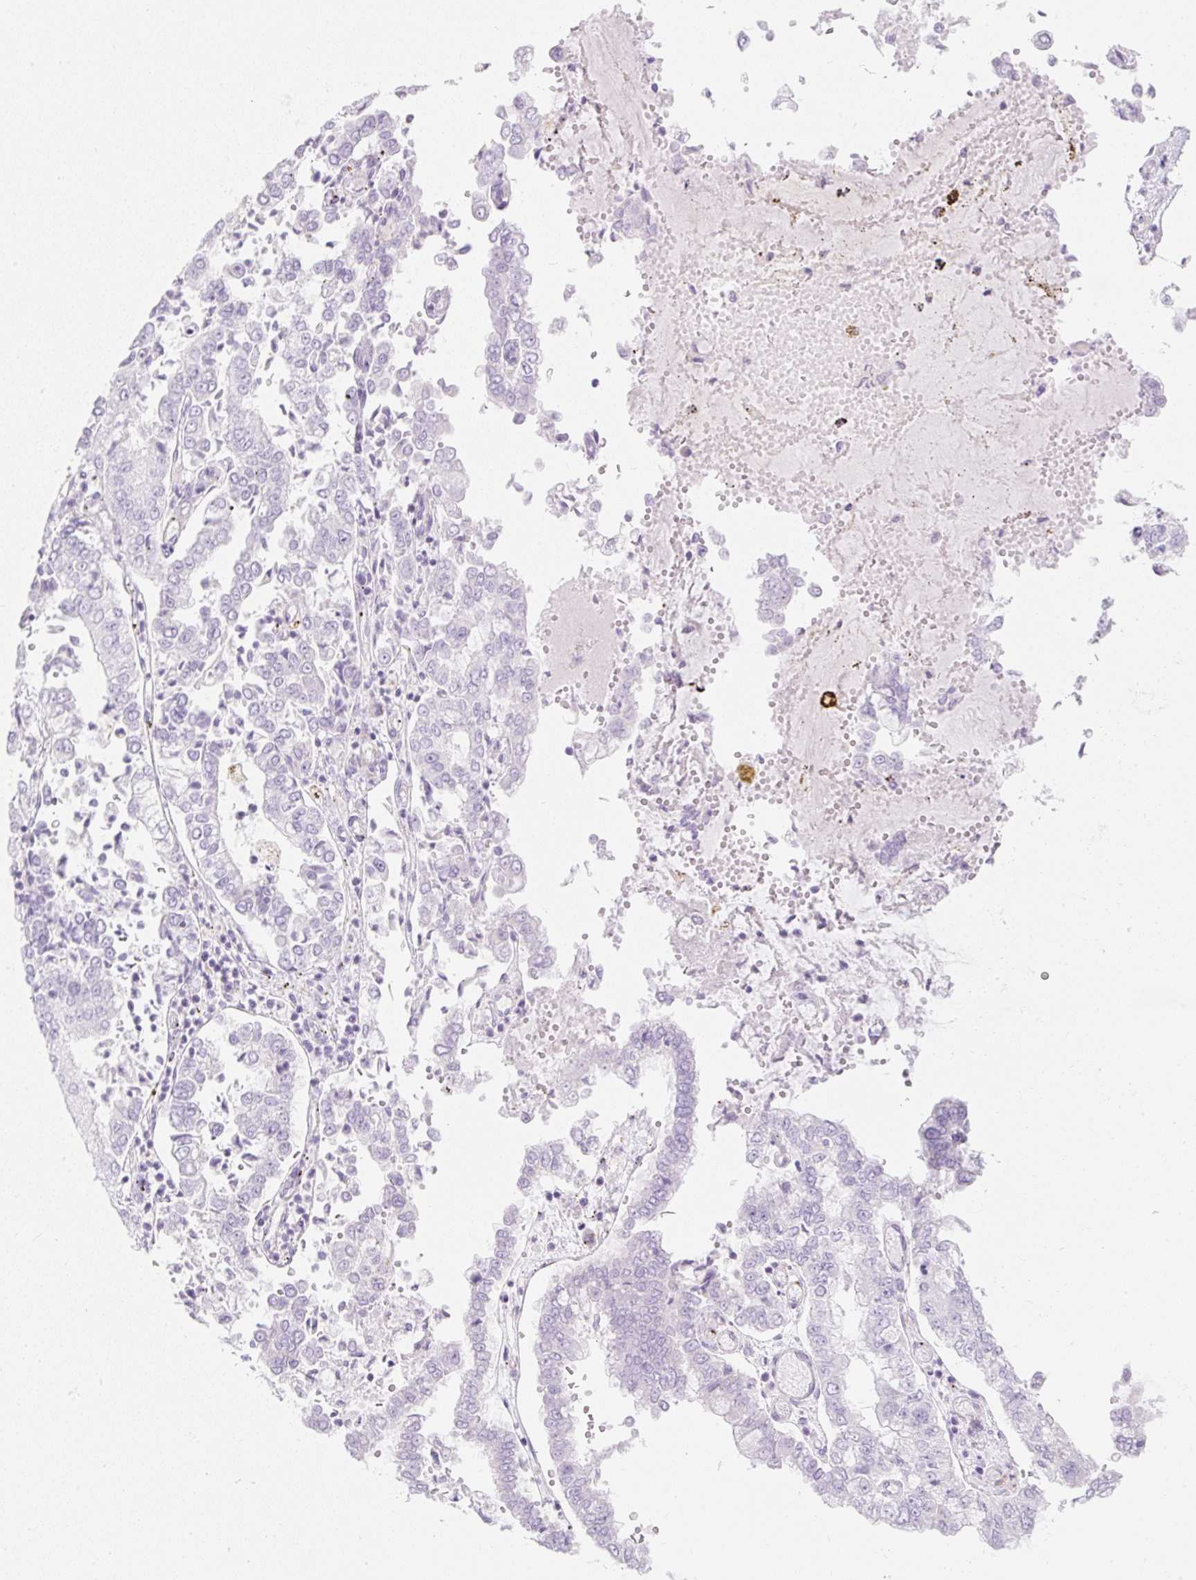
{"staining": {"intensity": "negative", "quantity": "none", "location": "none"}, "tissue": "stomach cancer", "cell_type": "Tumor cells", "image_type": "cancer", "snomed": [{"axis": "morphology", "description": "Adenocarcinoma, NOS"}, {"axis": "topography", "description": "Stomach"}], "caption": "Image shows no significant protein positivity in tumor cells of adenocarcinoma (stomach). Nuclei are stained in blue.", "gene": "ZNF689", "patient": {"sex": "male", "age": 76}}